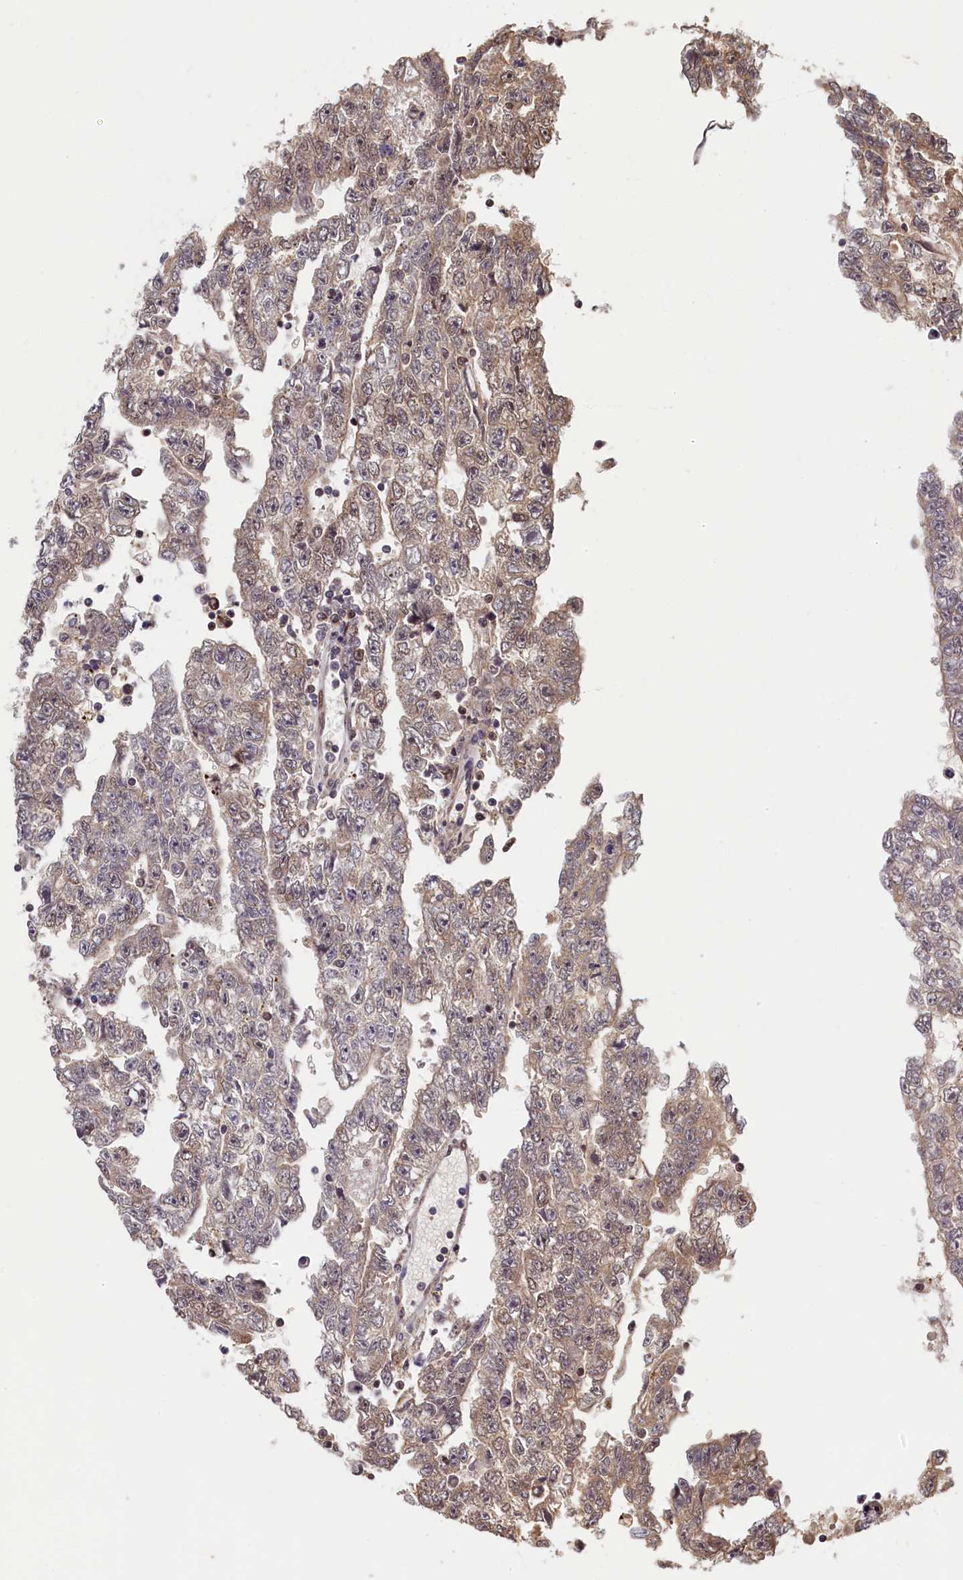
{"staining": {"intensity": "weak", "quantity": "25%-75%", "location": "cytoplasmic/membranous"}, "tissue": "testis cancer", "cell_type": "Tumor cells", "image_type": "cancer", "snomed": [{"axis": "morphology", "description": "Carcinoma, Embryonal, NOS"}, {"axis": "topography", "description": "Testis"}], "caption": "Approximately 25%-75% of tumor cells in embryonal carcinoma (testis) exhibit weak cytoplasmic/membranous protein staining as visualized by brown immunohistochemical staining.", "gene": "CKAP2L", "patient": {"sex": "male", "age": 25}}